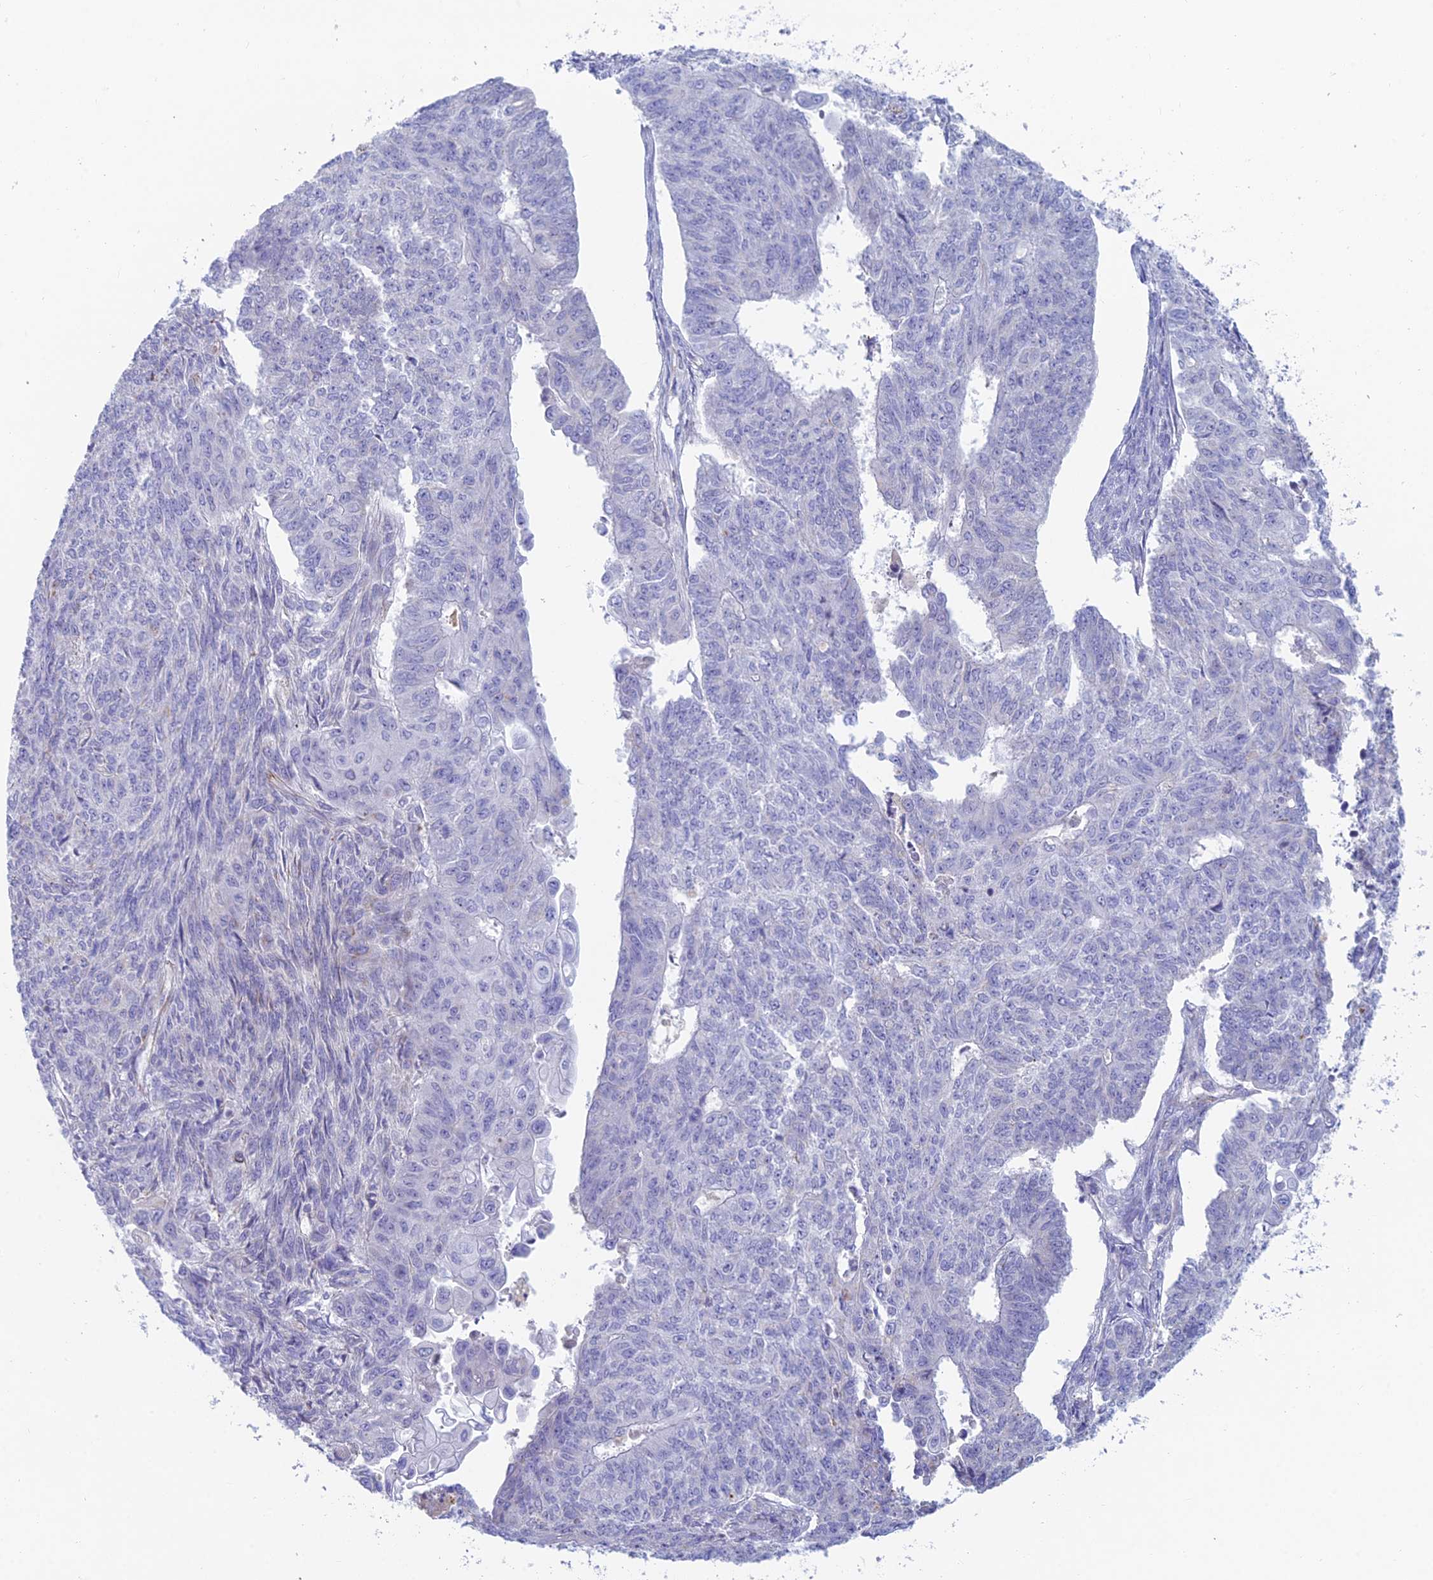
{"staining": {"intensity": "negative", "quantity": "none", "location": "none"}, "tissue": "endometrial cancer", "cell_type": "Tumor cells", "image_type": "cancer", "snomed": [{"axis": "morphology", "description": "Adenocarcinoma, NOS"}, {"axis": "topography", "description": "Endometrium"}], "caption": "Tumor cells are negative for protein expression in human endometrial cancer (adenocarcinoma). (DAB IHC, high magnification).", "gene": "FERD3L", "patient": {"sex": "female", "age": 32}}